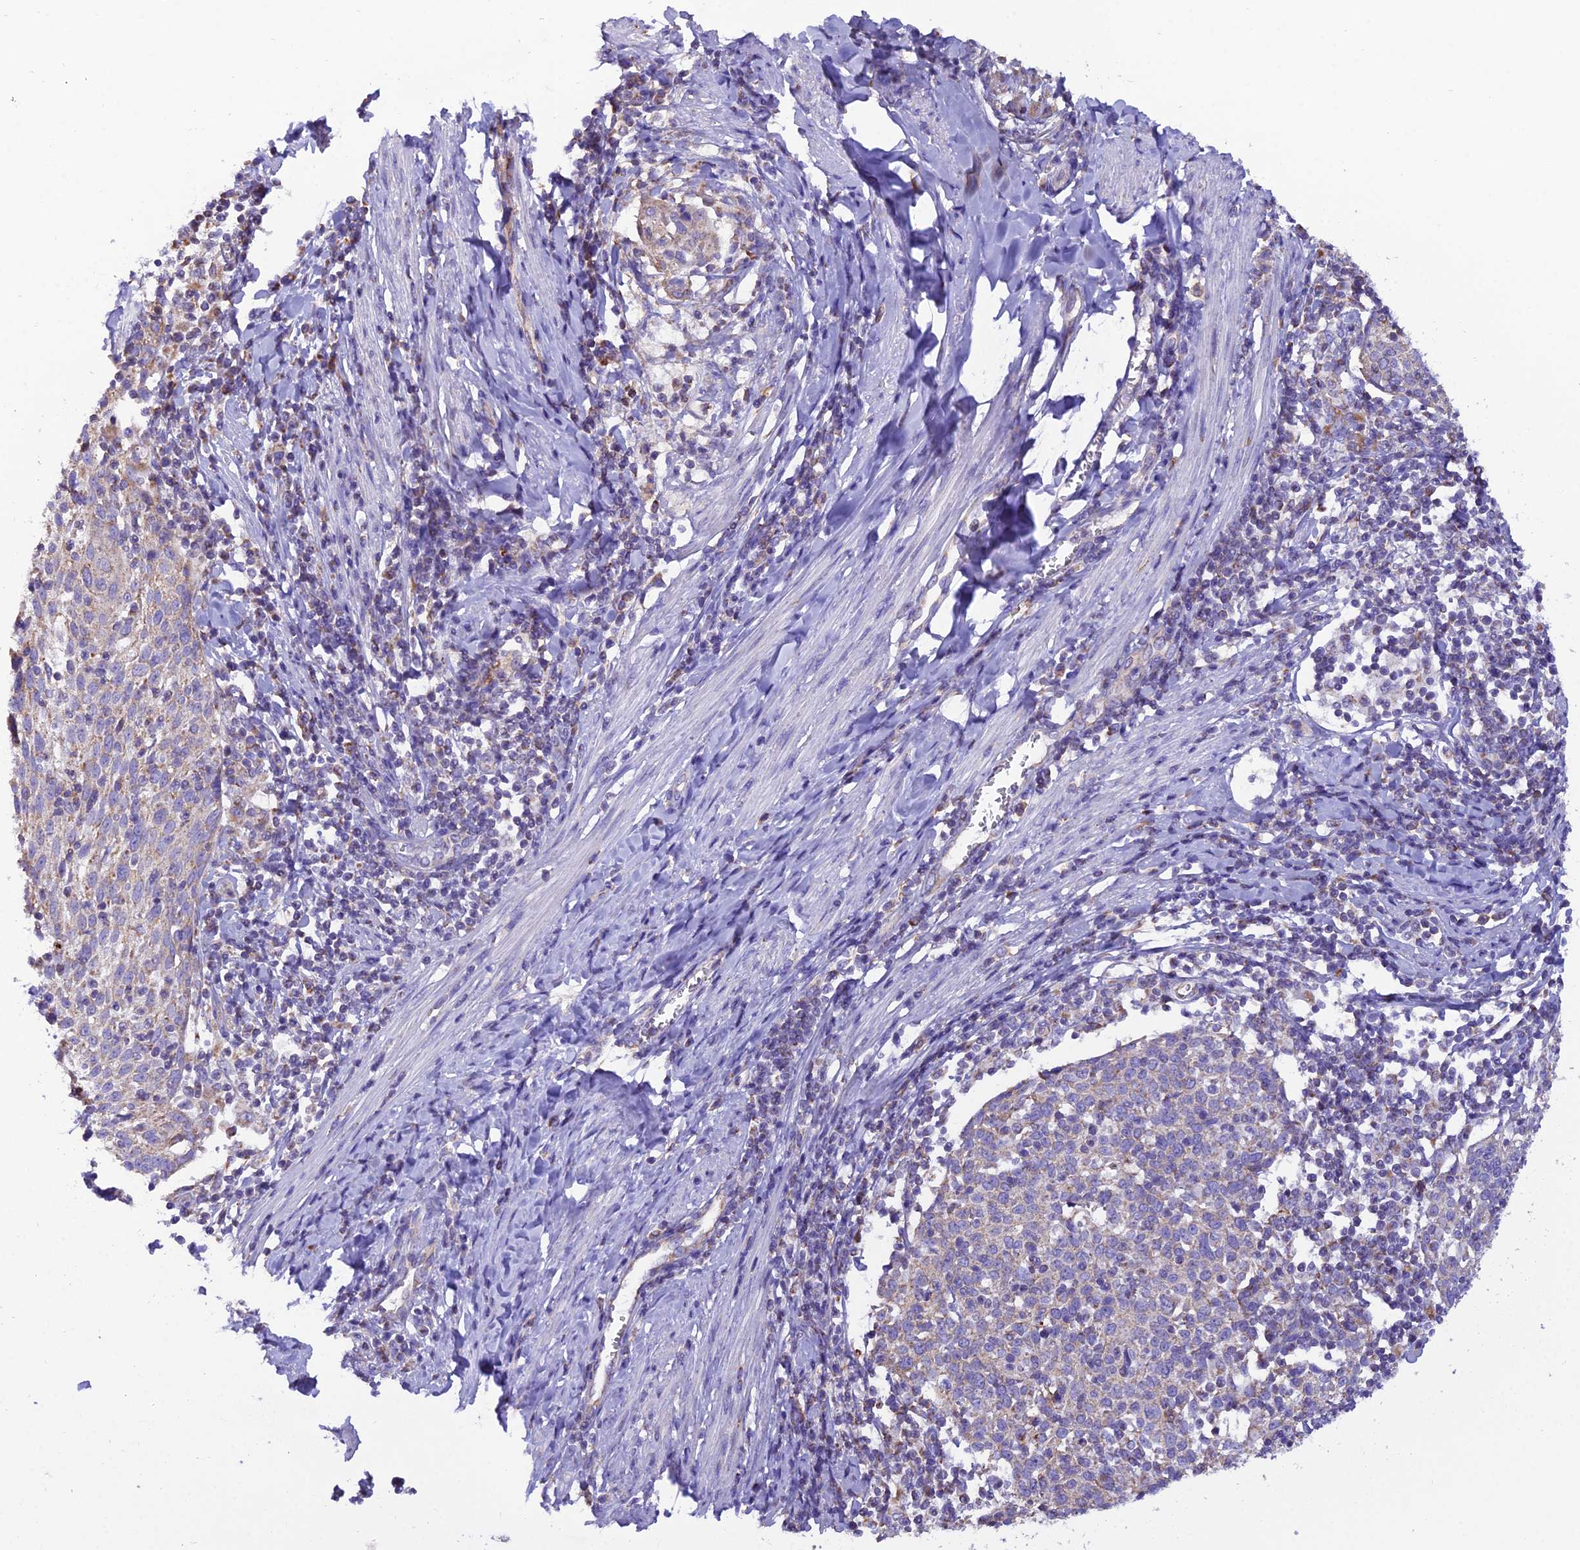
{"staining": {"intensity": "weak", "quantity": "<25%", "location": "cytoplasmic/membranous"}, "tissue": "cervical cancer", "cell_type": "Tumor cells", "image_type": "cancer", "snomed": [{"axis": "morphology", "description": "Squamous cell carcinoma, NOS"}, {"axis": "topography", "description": "Cervix"}], "caption": "This is a histopathology image of immunohistochemistry (IHC) staining of squamous cell carcinoma (cervical), which shows no staining in tumor cells. Nuclei are stained in blue.", "gene": "GPD1", "patient": {"sex": "female", "age": 52}}